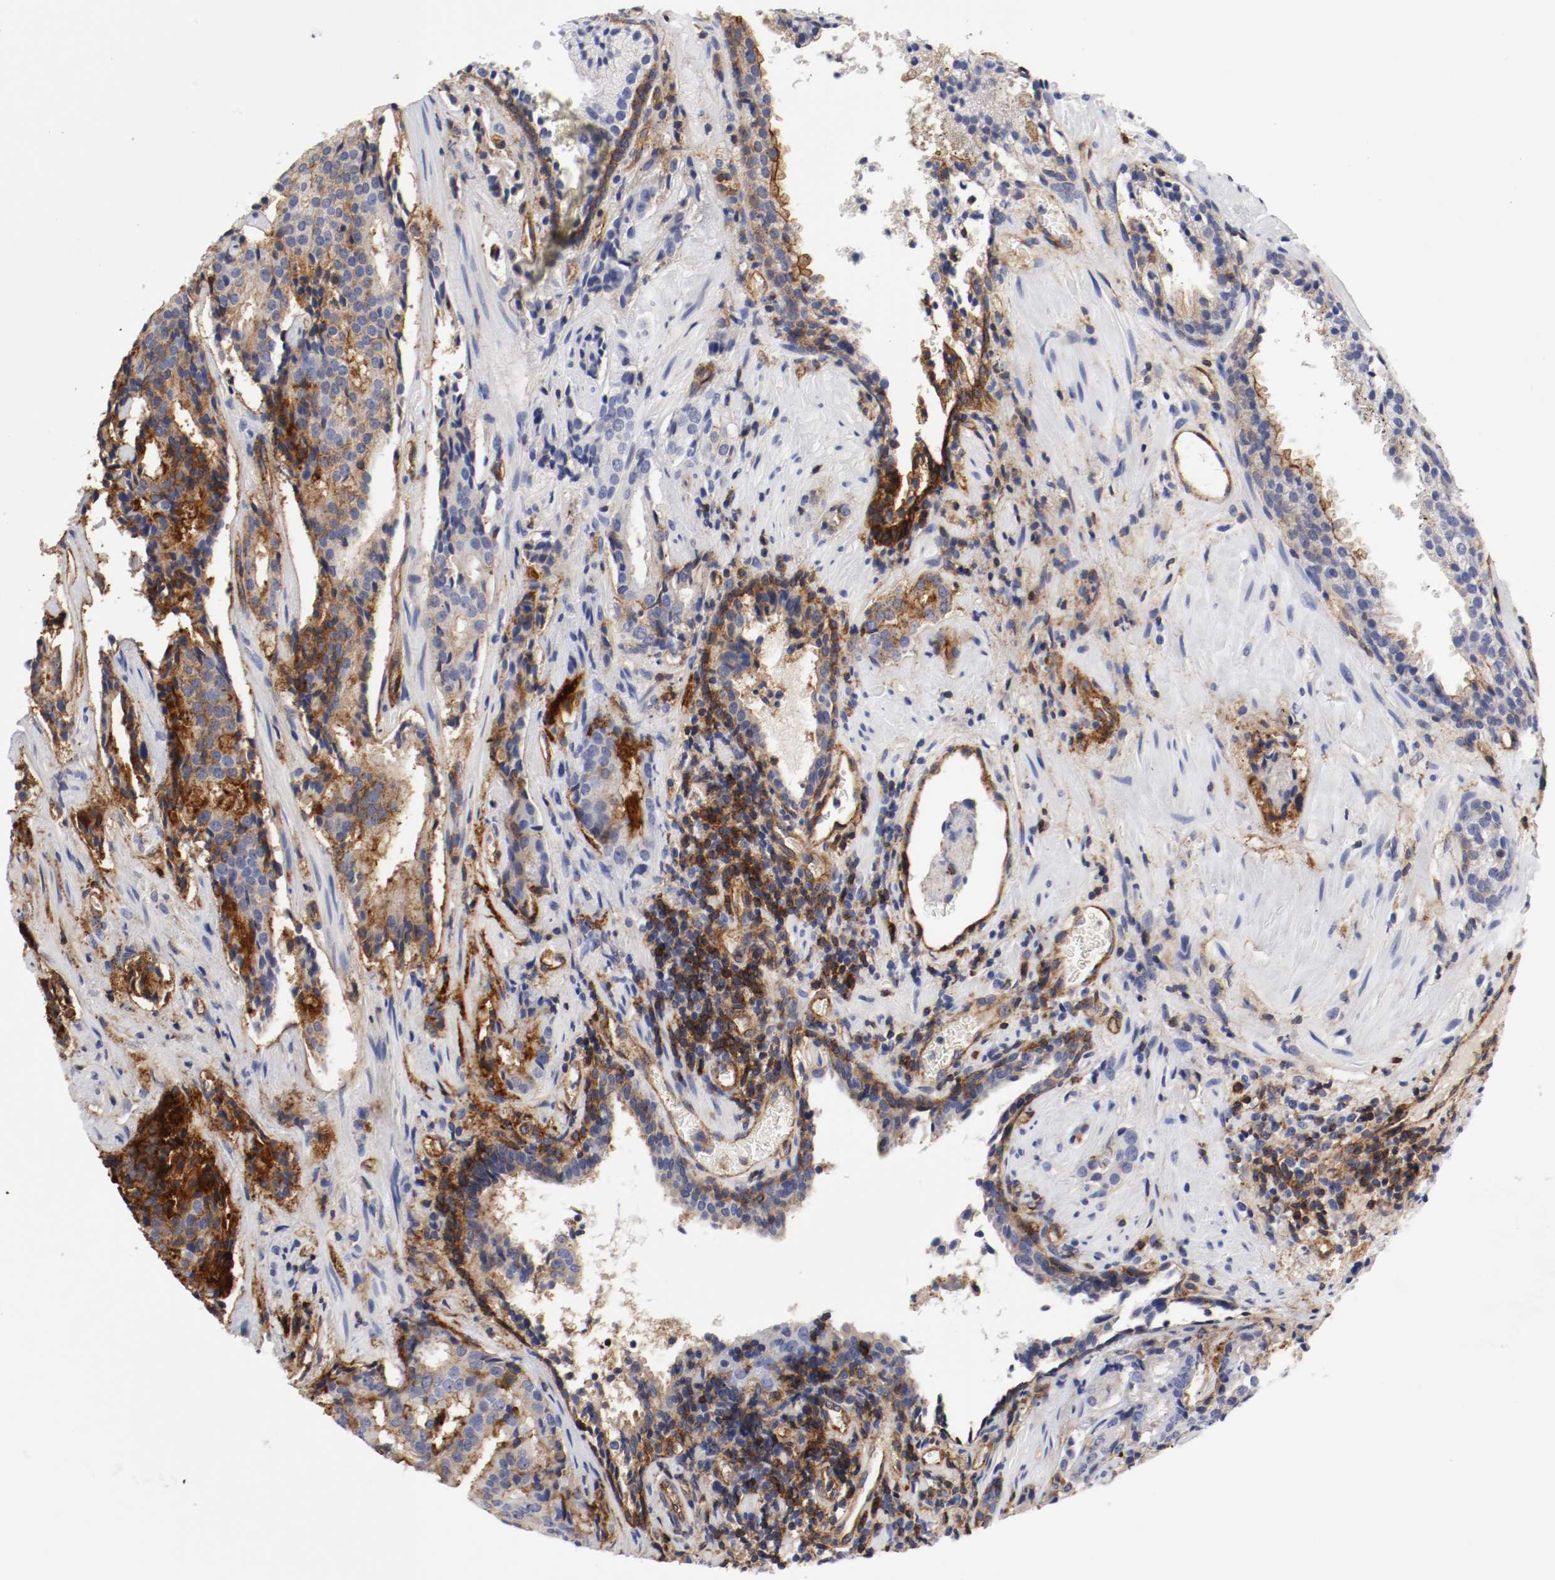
{"staining": {"intensity": "strong", "quantity": "25%-75%", "location": "cytoplasmic/membranous"}, "tissue": "prostate cancer", "cell_type": "Tumor cells", "image_type": "cancer", "snomed": [{"axis": "morphology", "description": "Adenocarcinoma, High grade"}, {"axis": "topography", "description": "Prostate"}], "caption": "Approximately 25%-75% of tumor cells in human prostate cancer (adenocarcinoma (high-grade)) display strong cytoplasmic/membranous protein expression as visualized by brown immunohistochemical staining.", "gene": "IFITM1", "patient": {"sex": "male", "age": 58}}